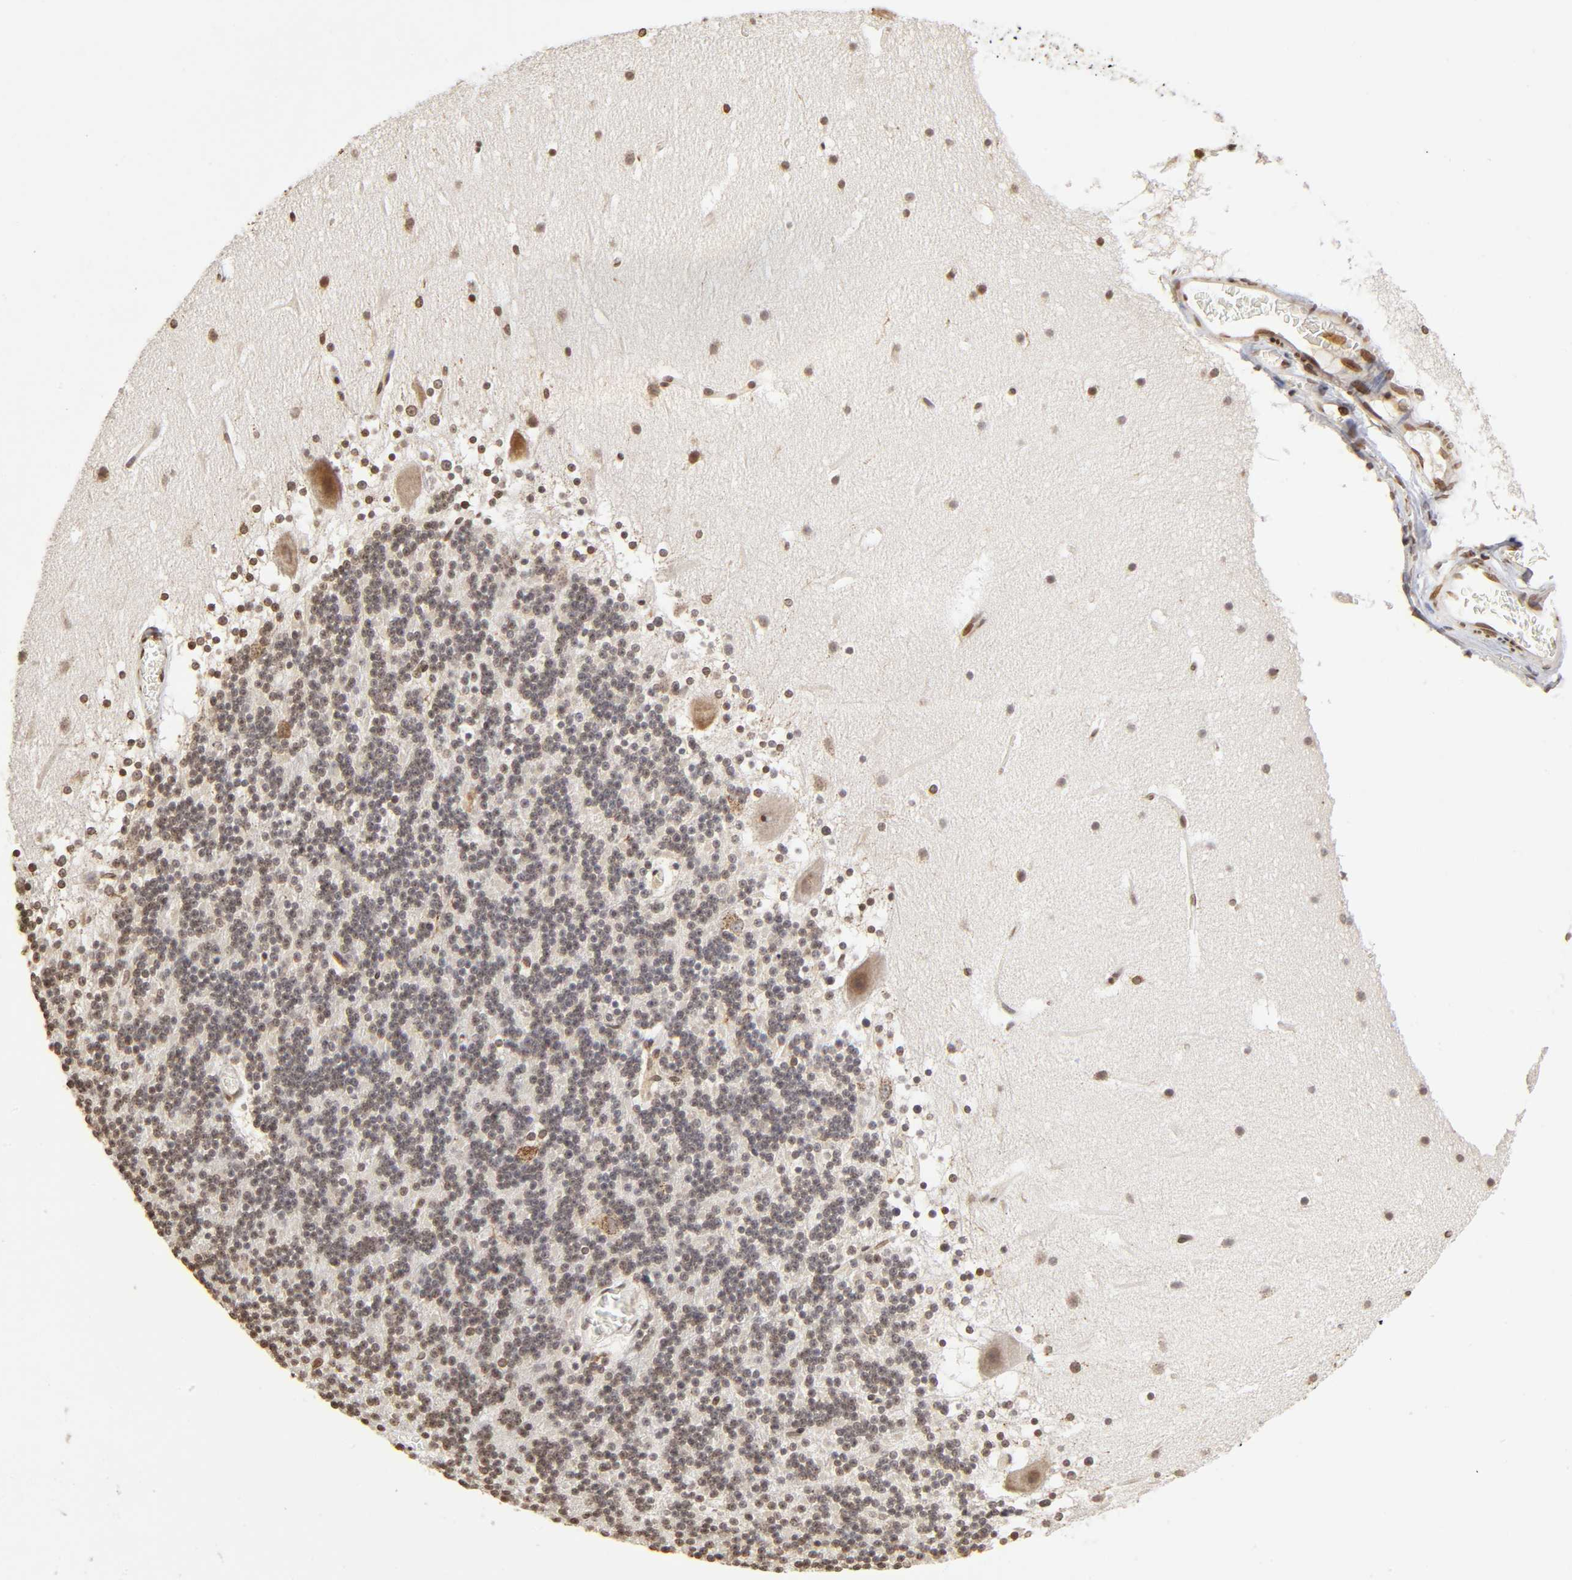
{"staining": {"intensity": "negative", "quantity": "none", "location": "none"}, "tissue": "cerebellum", "cell_type": "Cells in granular layer", "image_type": "normal", "snomed": [{"axis": "morphology", "description": "Normal tissue, NOS"}, {"axis": "topography", "description": "Cerebellum"}], "caption": "Normal cerebellum was stained to show a protein in brown. There is no significant staining in cells in granular layer. (DAB IHC visualized using brightfield microscopy, high magnification).", "gene": "MLLT6", "patient": {"sex": "male", "age": 45}}